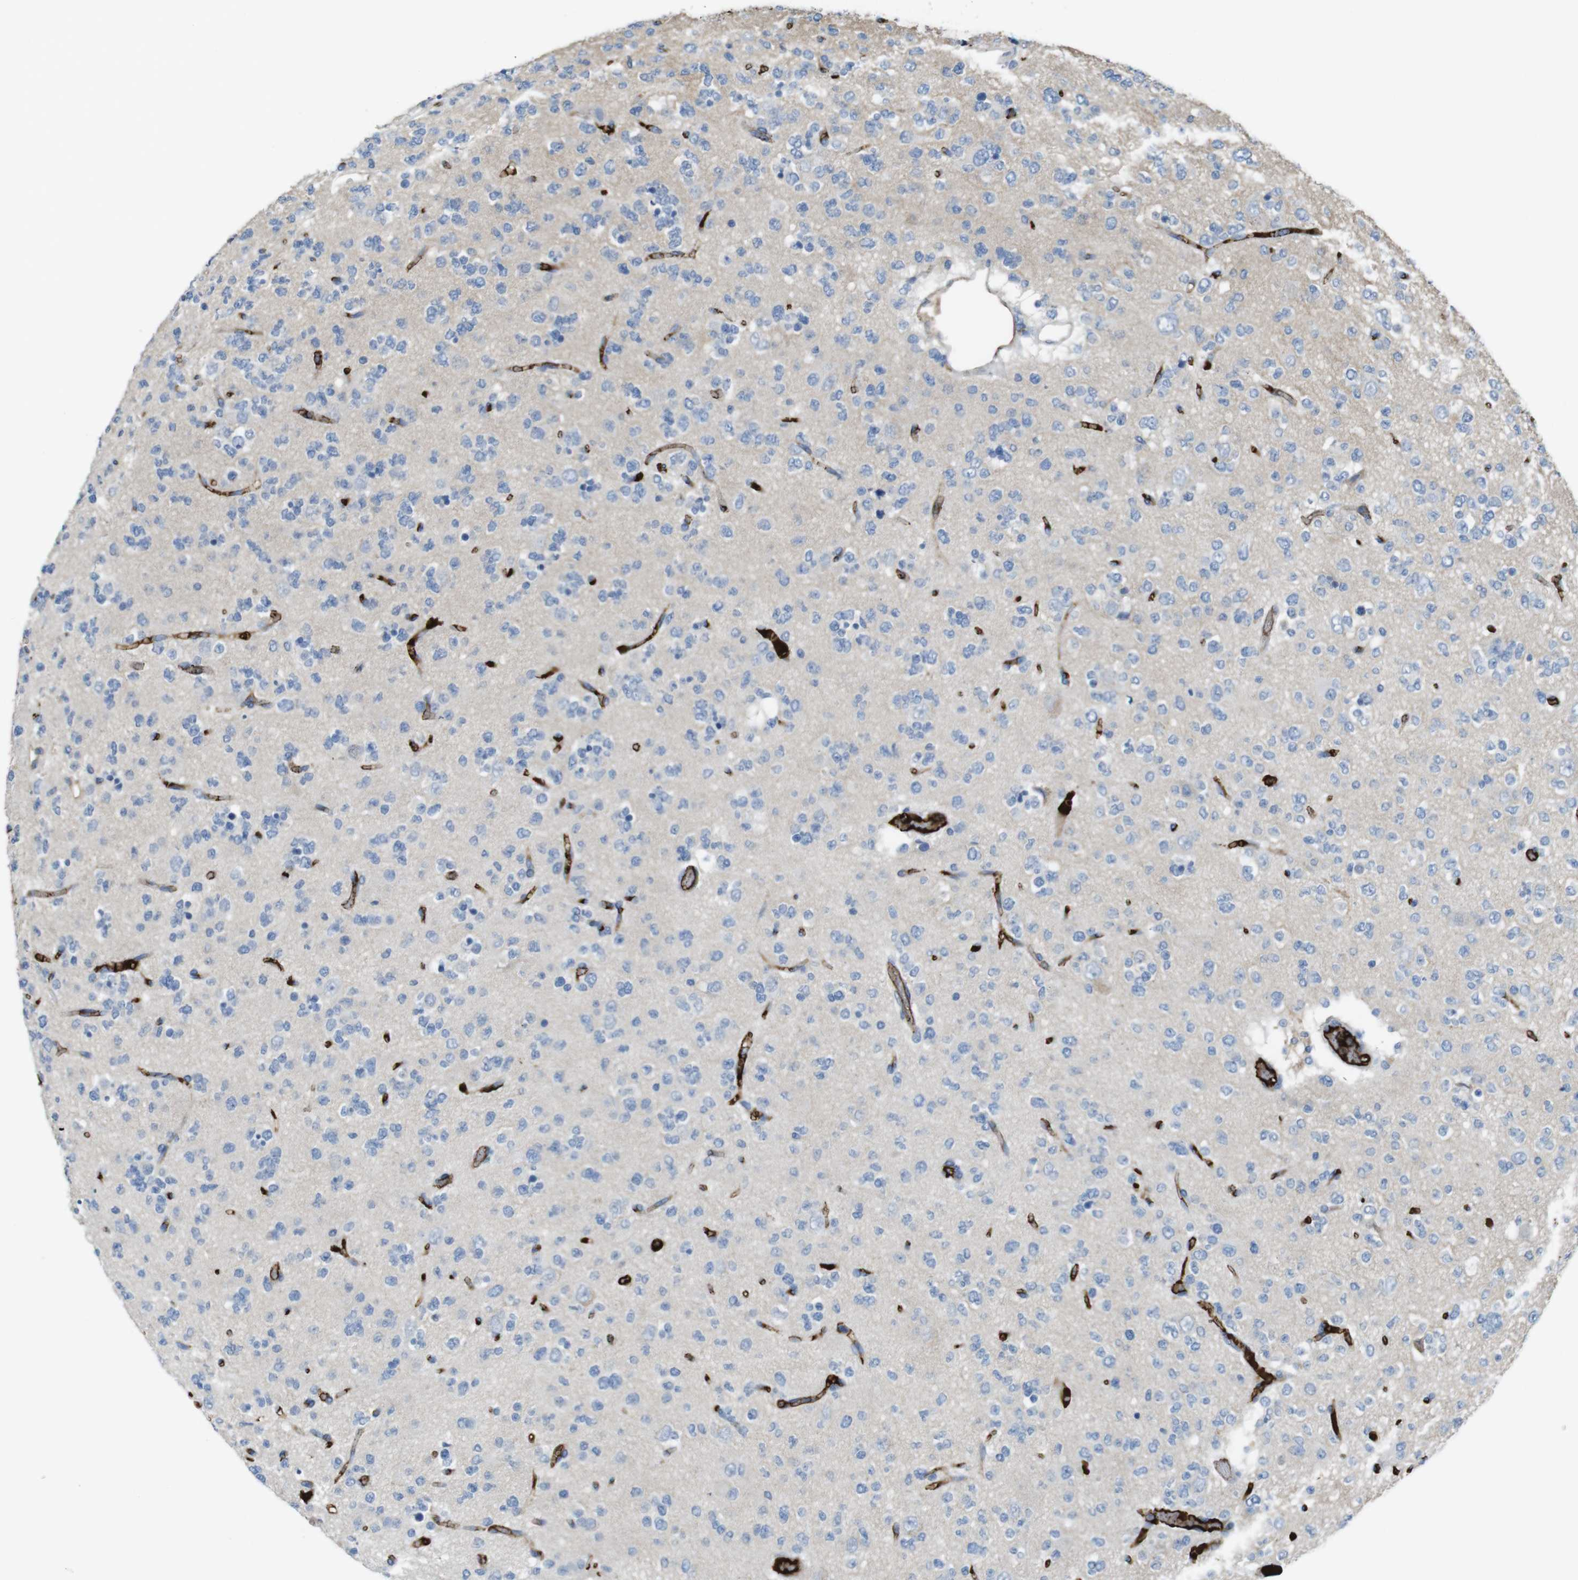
{"staining": {"intensity": "negative", "quantity": "none", "location": "none"}, "tissue": "glioma", "cell_type": "Tumor cells", "image_type": "cancer", "snomed": [{"axis": "morphology", "description": "Glioma, malignant, Low grade"}, {"axis": "topography", "description": "Brain"}], "caption": "Tumor cells show no significant staining in glioma.", "gene": "LTBP4", "patient": {"sex": "male", "age": 38}}